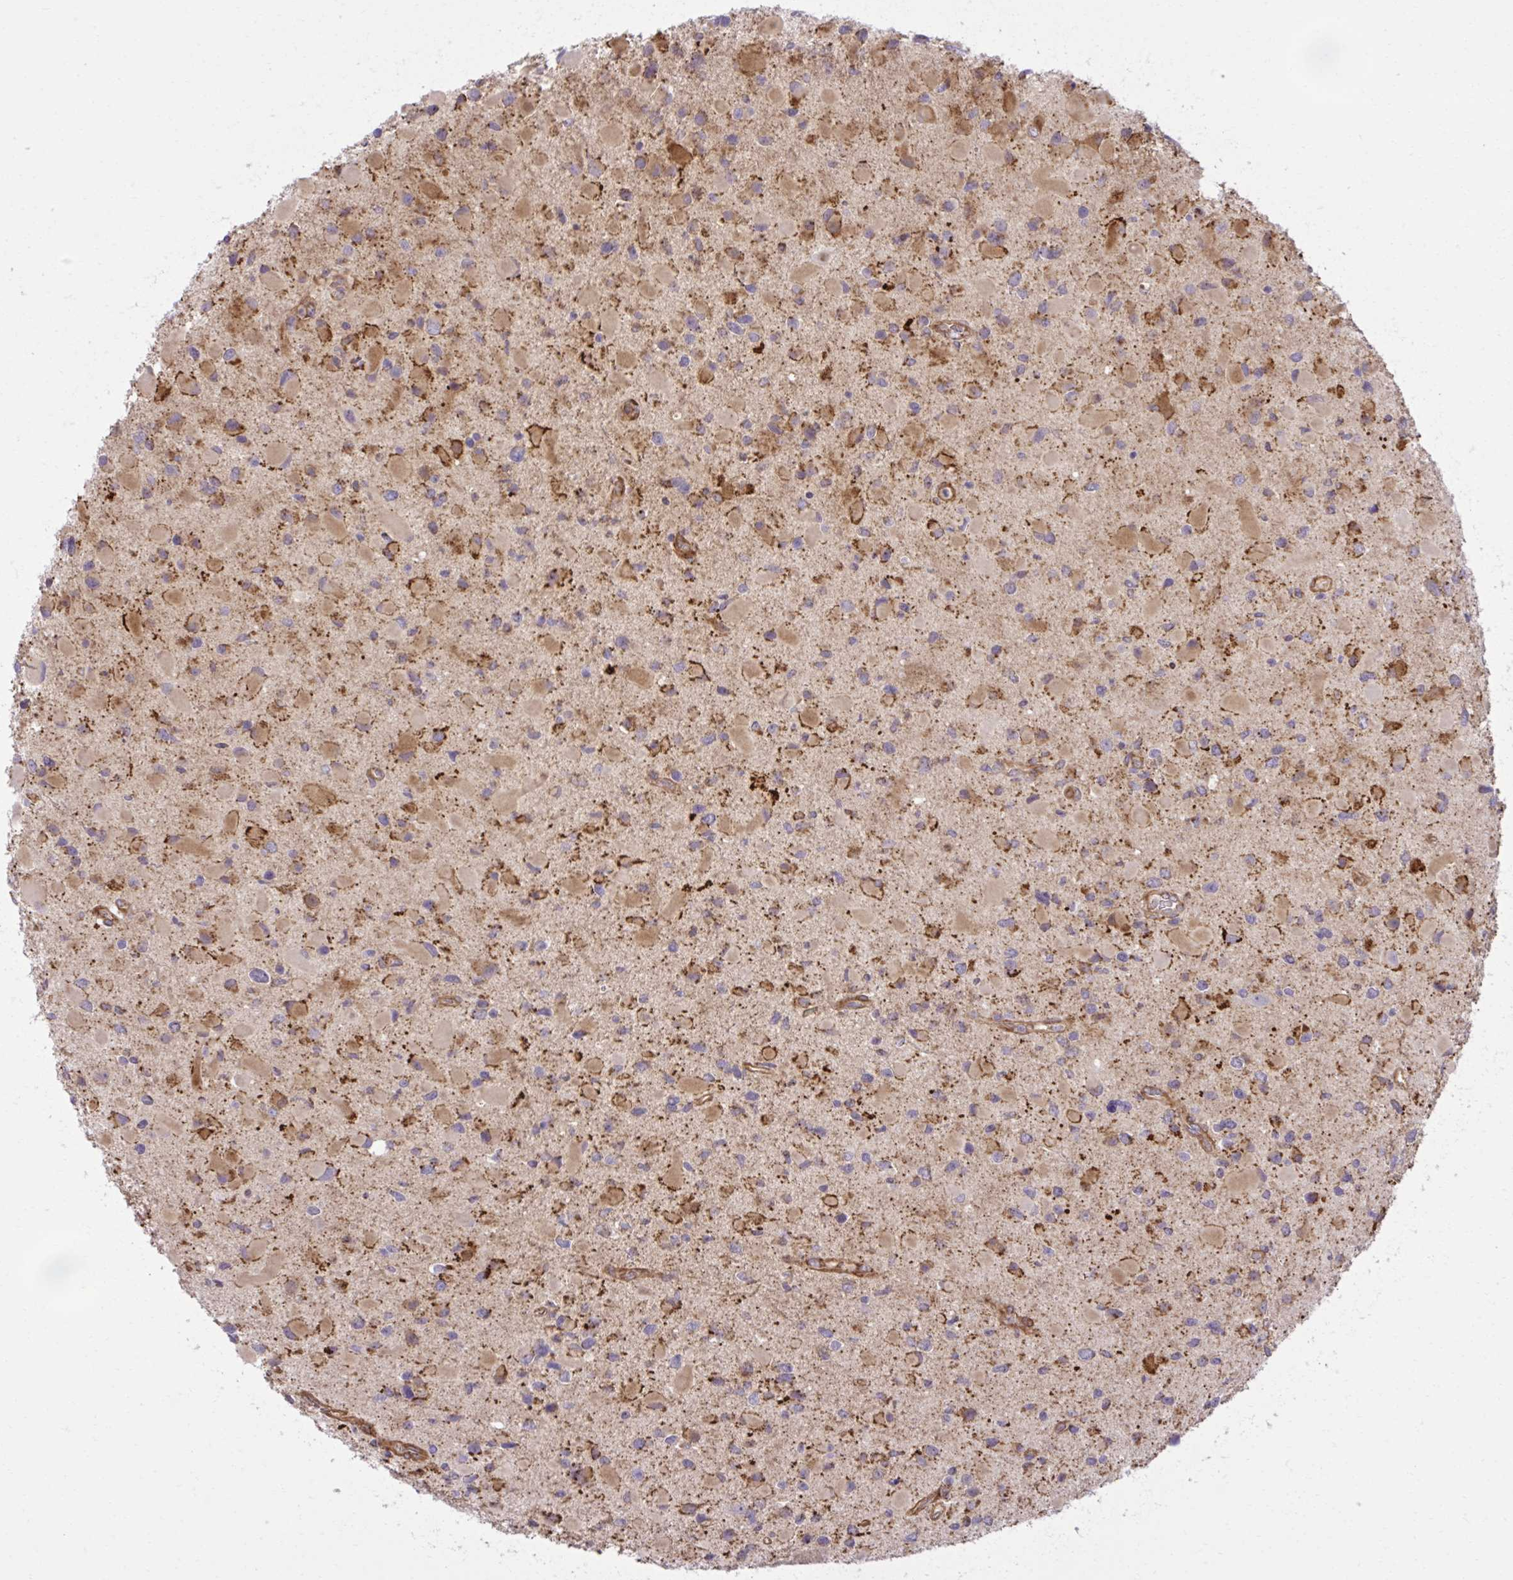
{"staining": {"intensity": "moderate", "quantity": ">75%", "location": "cytoplasmic/membranous"}, "tissue": "glioma", "cell_type": "Tumor cells", "image_type": "cancer", "snomed": [{"axis": "morphology", "description": "Glioma, malignant, Low grade"}, {"axis": "topography", "description": "Brain"}], "caption": "Immunohistochemistry (IHC) histopathology image of neoplastic tissue: glioma stained using immunohistochemistry demonstrates medium levels of moderate protein expression localized specifically in the cytoplasmic/membranous of tumor cells, appearing as a cytoplasmic/membranous brown color.", "gene": "LIMS1", "patient": {"sex": "female", "age": 32}}